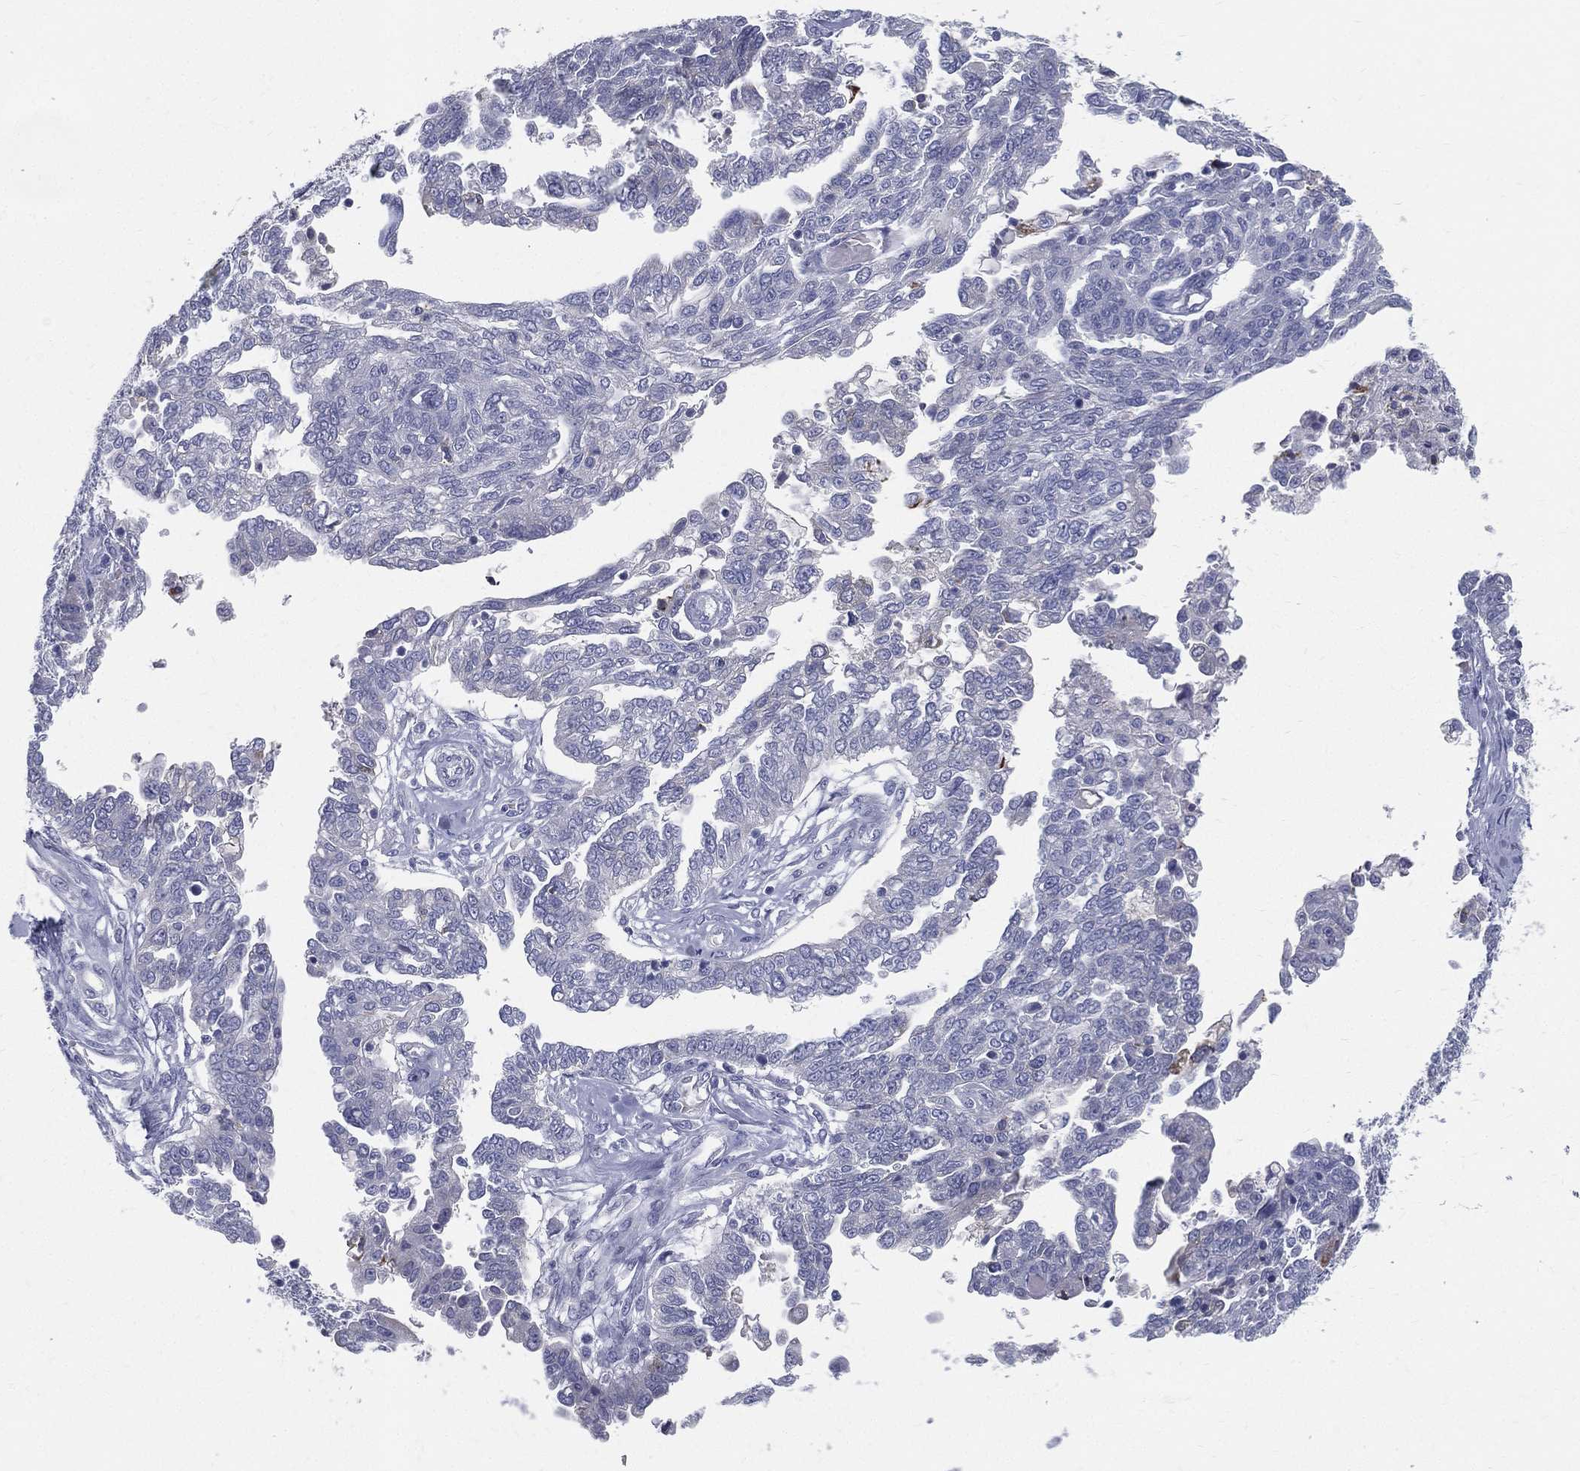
{"staining": {"intensity": "negative", "quantity": "none", "location": "none"}, "tissue": "ovarian cancer", "cell_type": "Tumor cells", "image_type": "cancer", "snomed": [{"axis": "morphology", "description": "Cystadenocarcinoma, serous, NOS"}, {"axis": "topography", "description": "Ovary"}], "caption": "Immunohistochemical staining of ovarian serous cystadenocarcinoma demonstrates no significant staining in tumor cells.", "gene": "STS", "patient": {"sex": "female", "age": 67}}